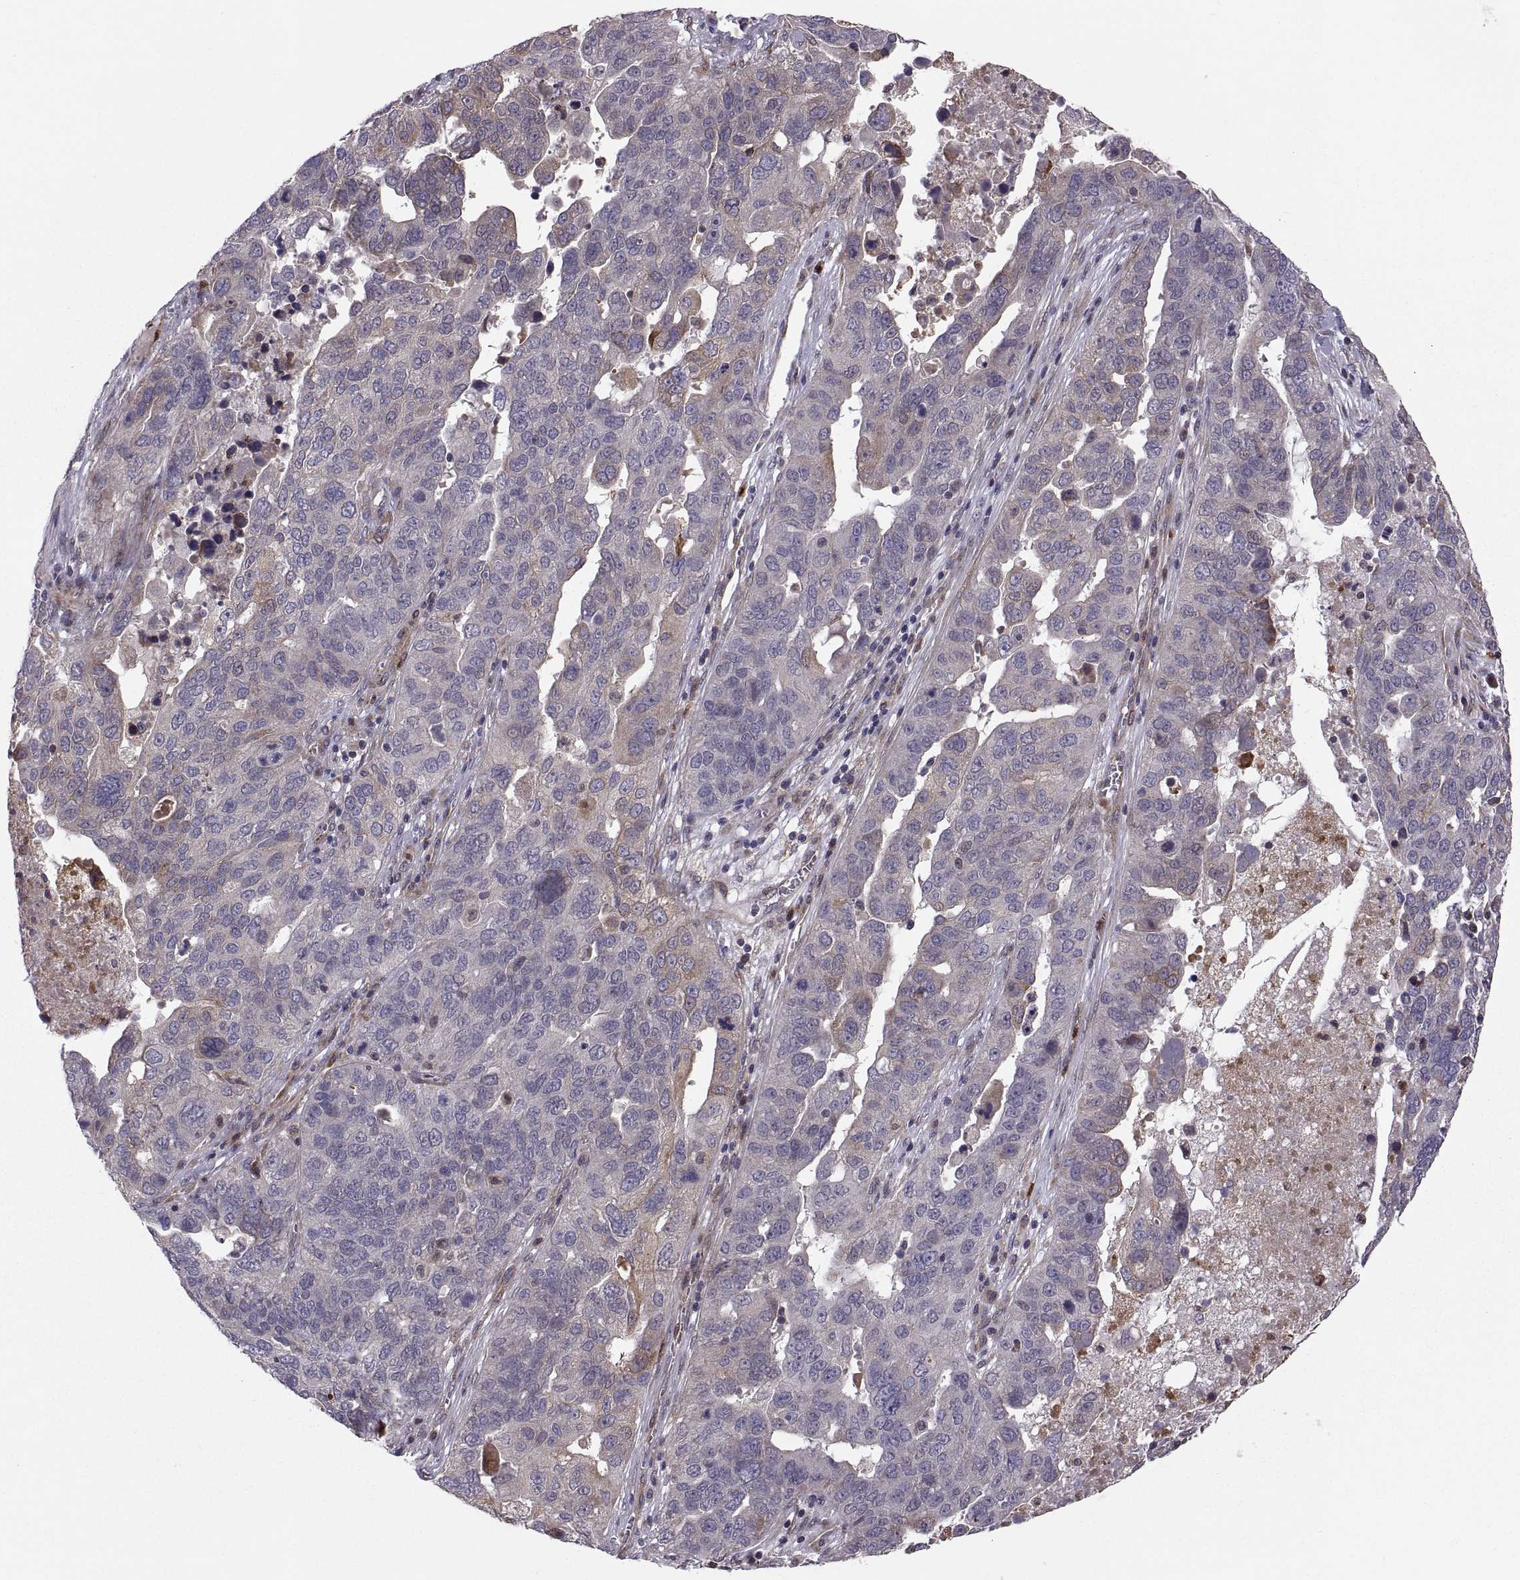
{"staining": {"intensity": "weak", "quantity": "25%-75%", "location": "cytoplasmic/membranous"}, "tissue": "ovarian cancer", "cell_type": "Tumor cells", "image_type": "cancer", "snomed": [{"axis": "morphology", "description": "Carcinoma, endometroid"}, {"axis": "topography", "description": "Soft tissue"}, {"axis": "topography", "description": "Ovary"}], "caption": "Protein analysis of ovarian endometroid carcinoma tissue shows weak cytoplasmic/membranous expression in approximately 25%-75% of tumor cells.", "gene": "TESC", "patient": {"sex": "female", "age": 52}}